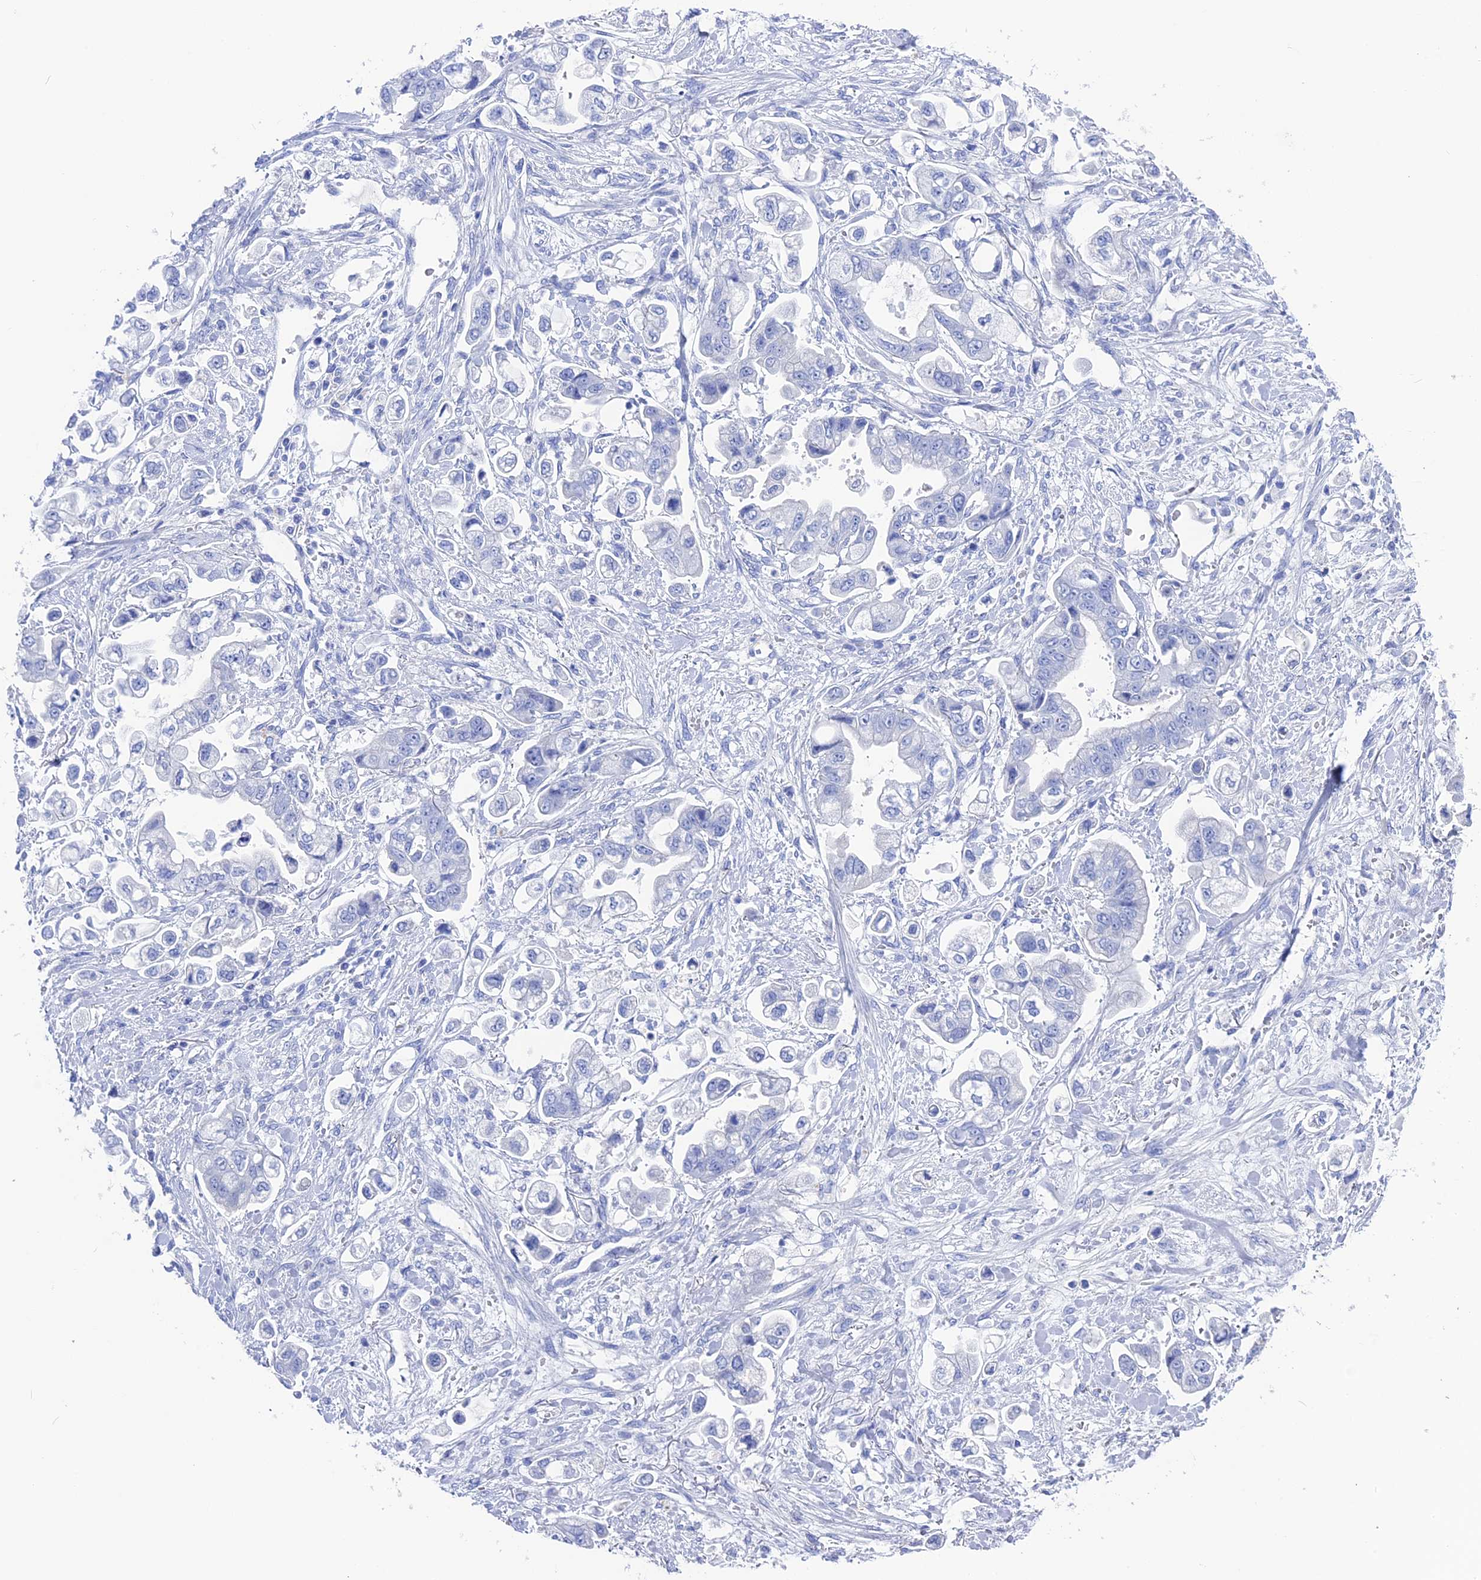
{"staining": {"intensity": "negative", "quantity": "none", "location": "none"}, "tissue": "stomach cancer", "cell_type": "Tumor cells", "image_type": "cancer", "snomed": [{"axis": "morphology", "description": "Adenocarcinoma, NOS"}, {"axis": "topography", "description": "Stomach"}], "caption": "A micrograph of stomach adenocarcinoma stained for a protein demonstrates no brown staining in tumor cells. (DAB IHC with hematoxylin counter stain).", "gene": "UNC119", "patient": {"sex": "male", "age": 62}}